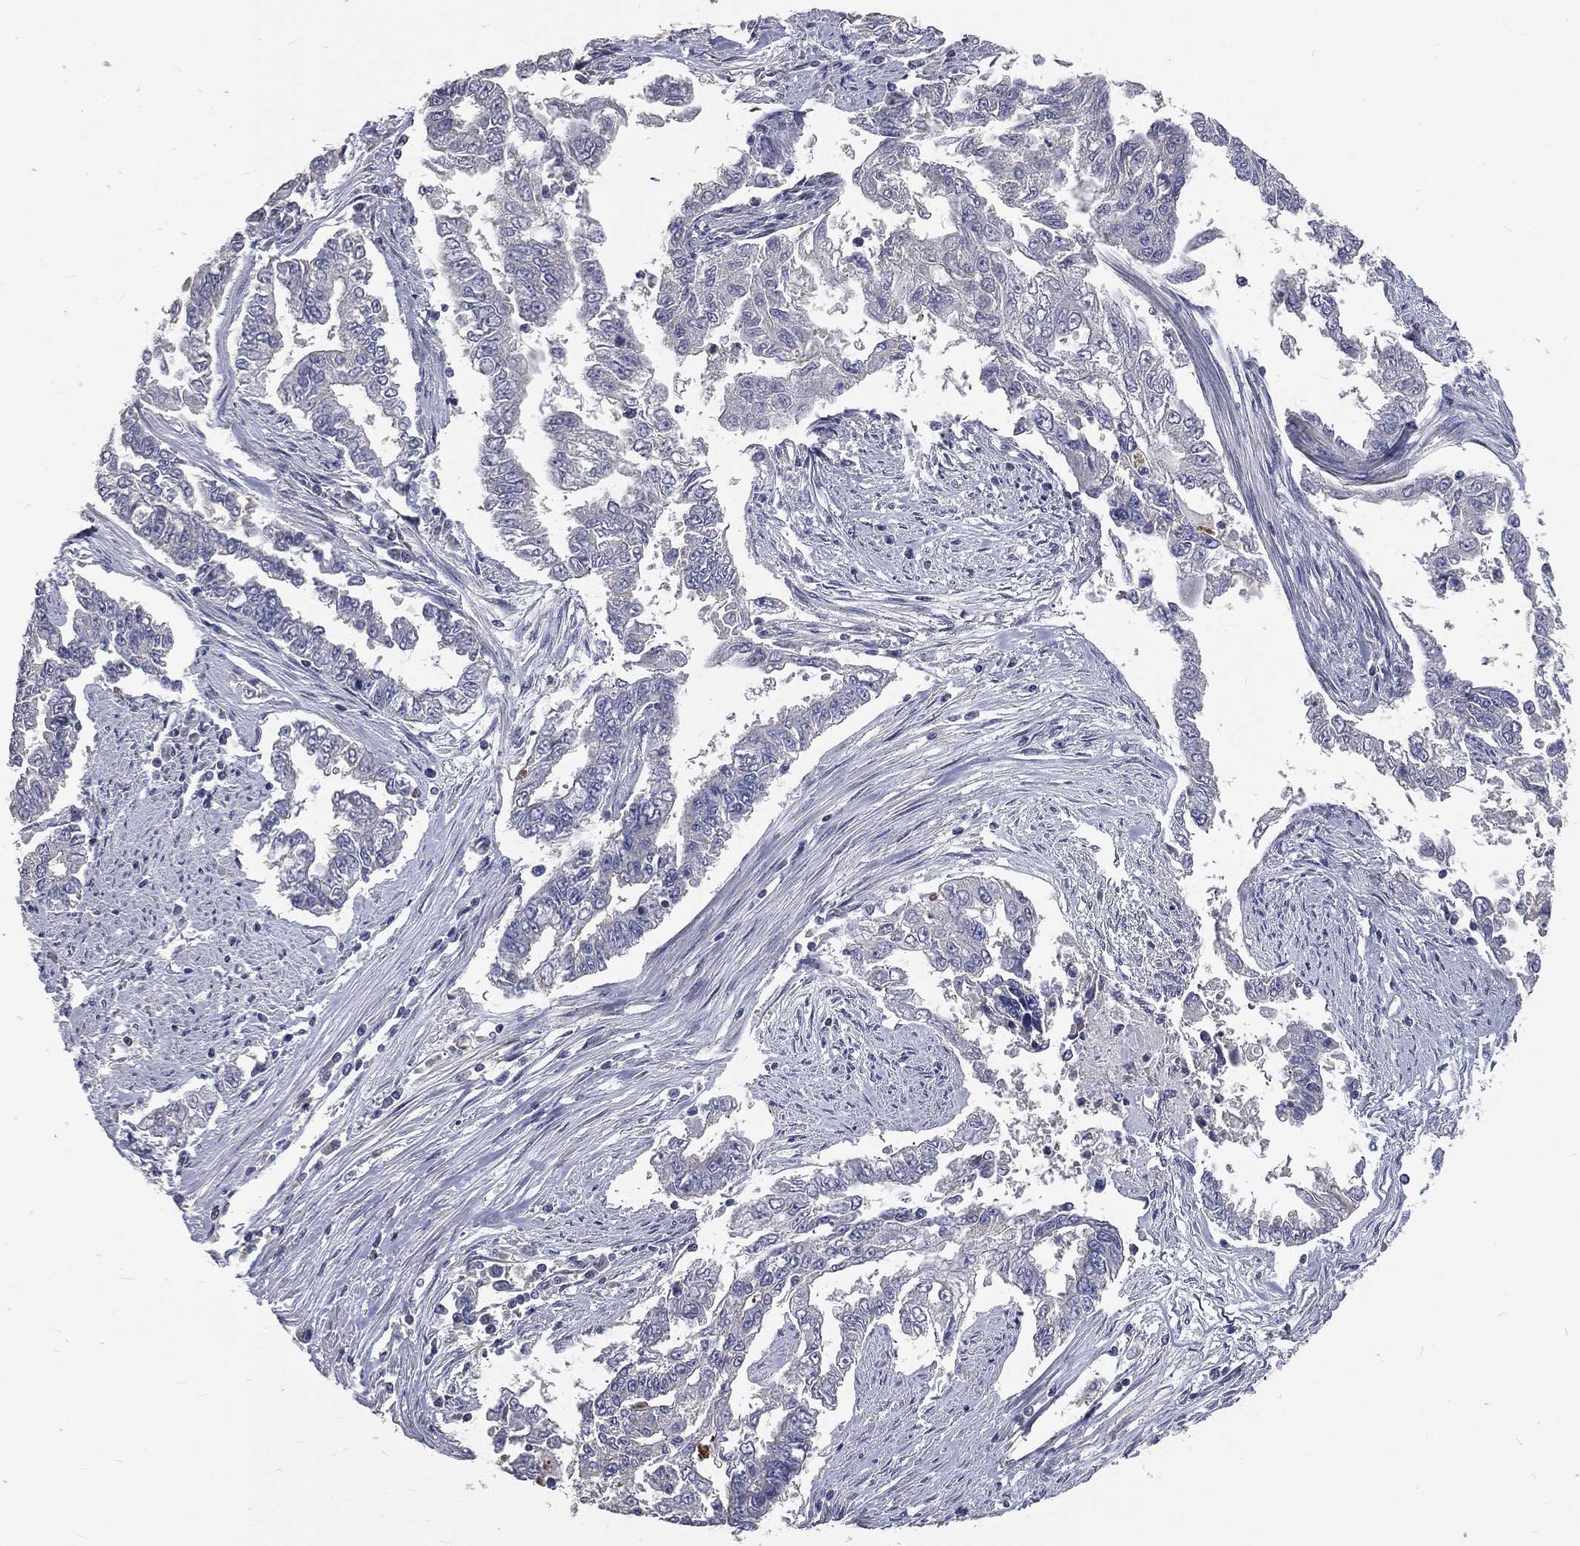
{"staining": {"intensity": "negative", "quantity": "none", "location": "none"}, "tissue": "endometrial cancer", "cell_type": "Tumor cells", "image_type": "cancer", "snomed": [{"axis": "morphology", "description": "Adenocarcinoma, NOS"}, {"axis": "topography", "description": "Uterus"}], "caption": "High power microscopy image of an immunohistochemistry (IHC) histopathology image of endometrial cancer (adenocarcinoma), revealing no significant staining in tumor cells. (DAB immunohistochemistry with hematoxylin counter stain).", "gene": "CROCC", "patient": {"sex": "female", "age": 59}}